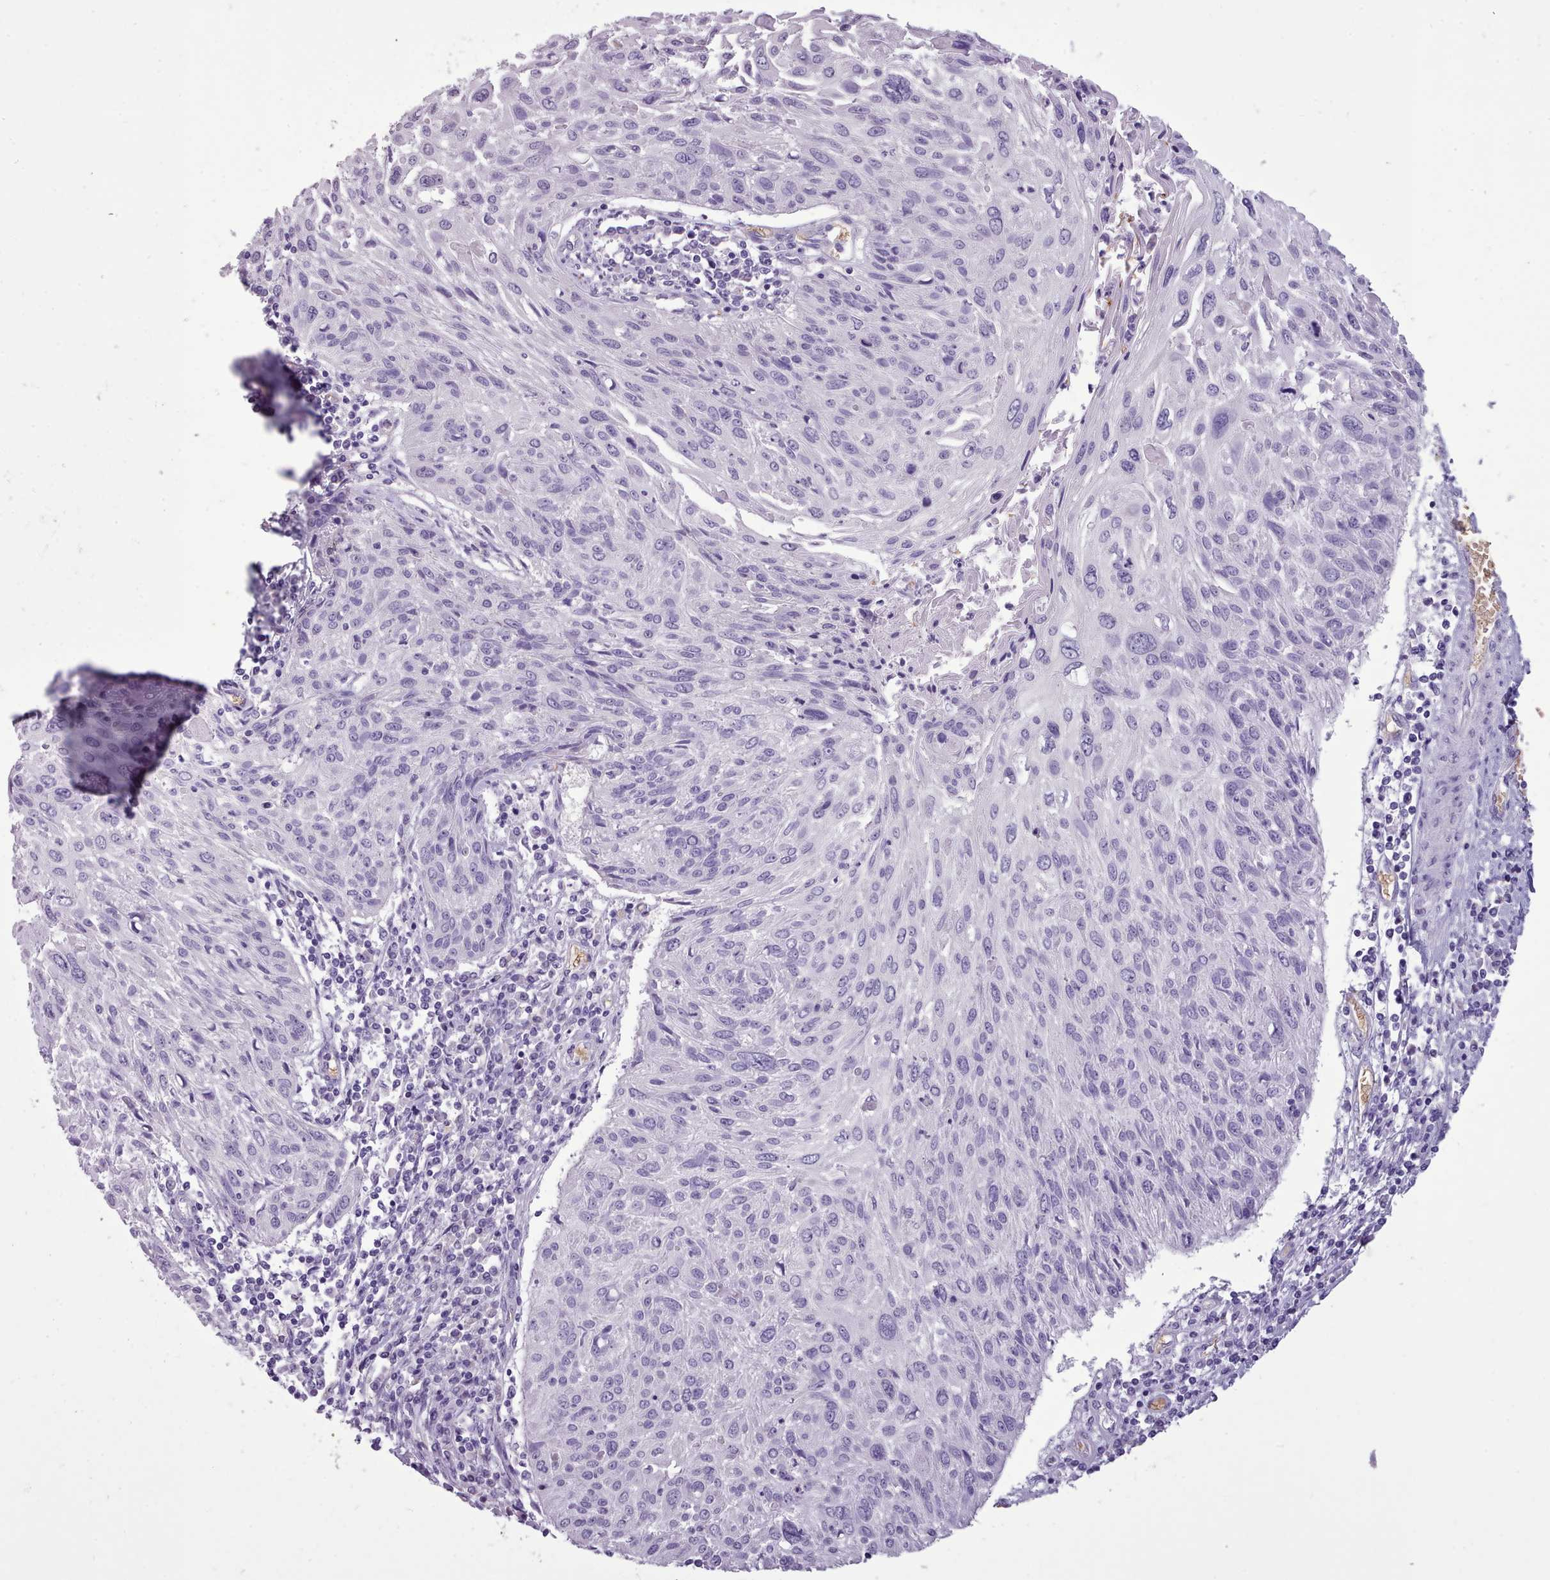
{"staining": {"intensity": "negative", "quantity": "none", "location": "none"}, "tissue": "cervical cancer", "cell_type": "Tumor cells", "image_type": "cancer", "snomed": [{"axis": "morphology", "description": "Squamous cell carcinoma, NOS"}, {"axis": "topography", "description": "Cervix"}], "caption": "High magnification brightfield microscopy of cervical cancer (squamous cell carcinoma) stained with DAB (brown) and counterstained with hematoxylin (blue): tumor cells show no significant positivity.", "gene": "AK4", "patient": {"sex": "female", "age": 51}}